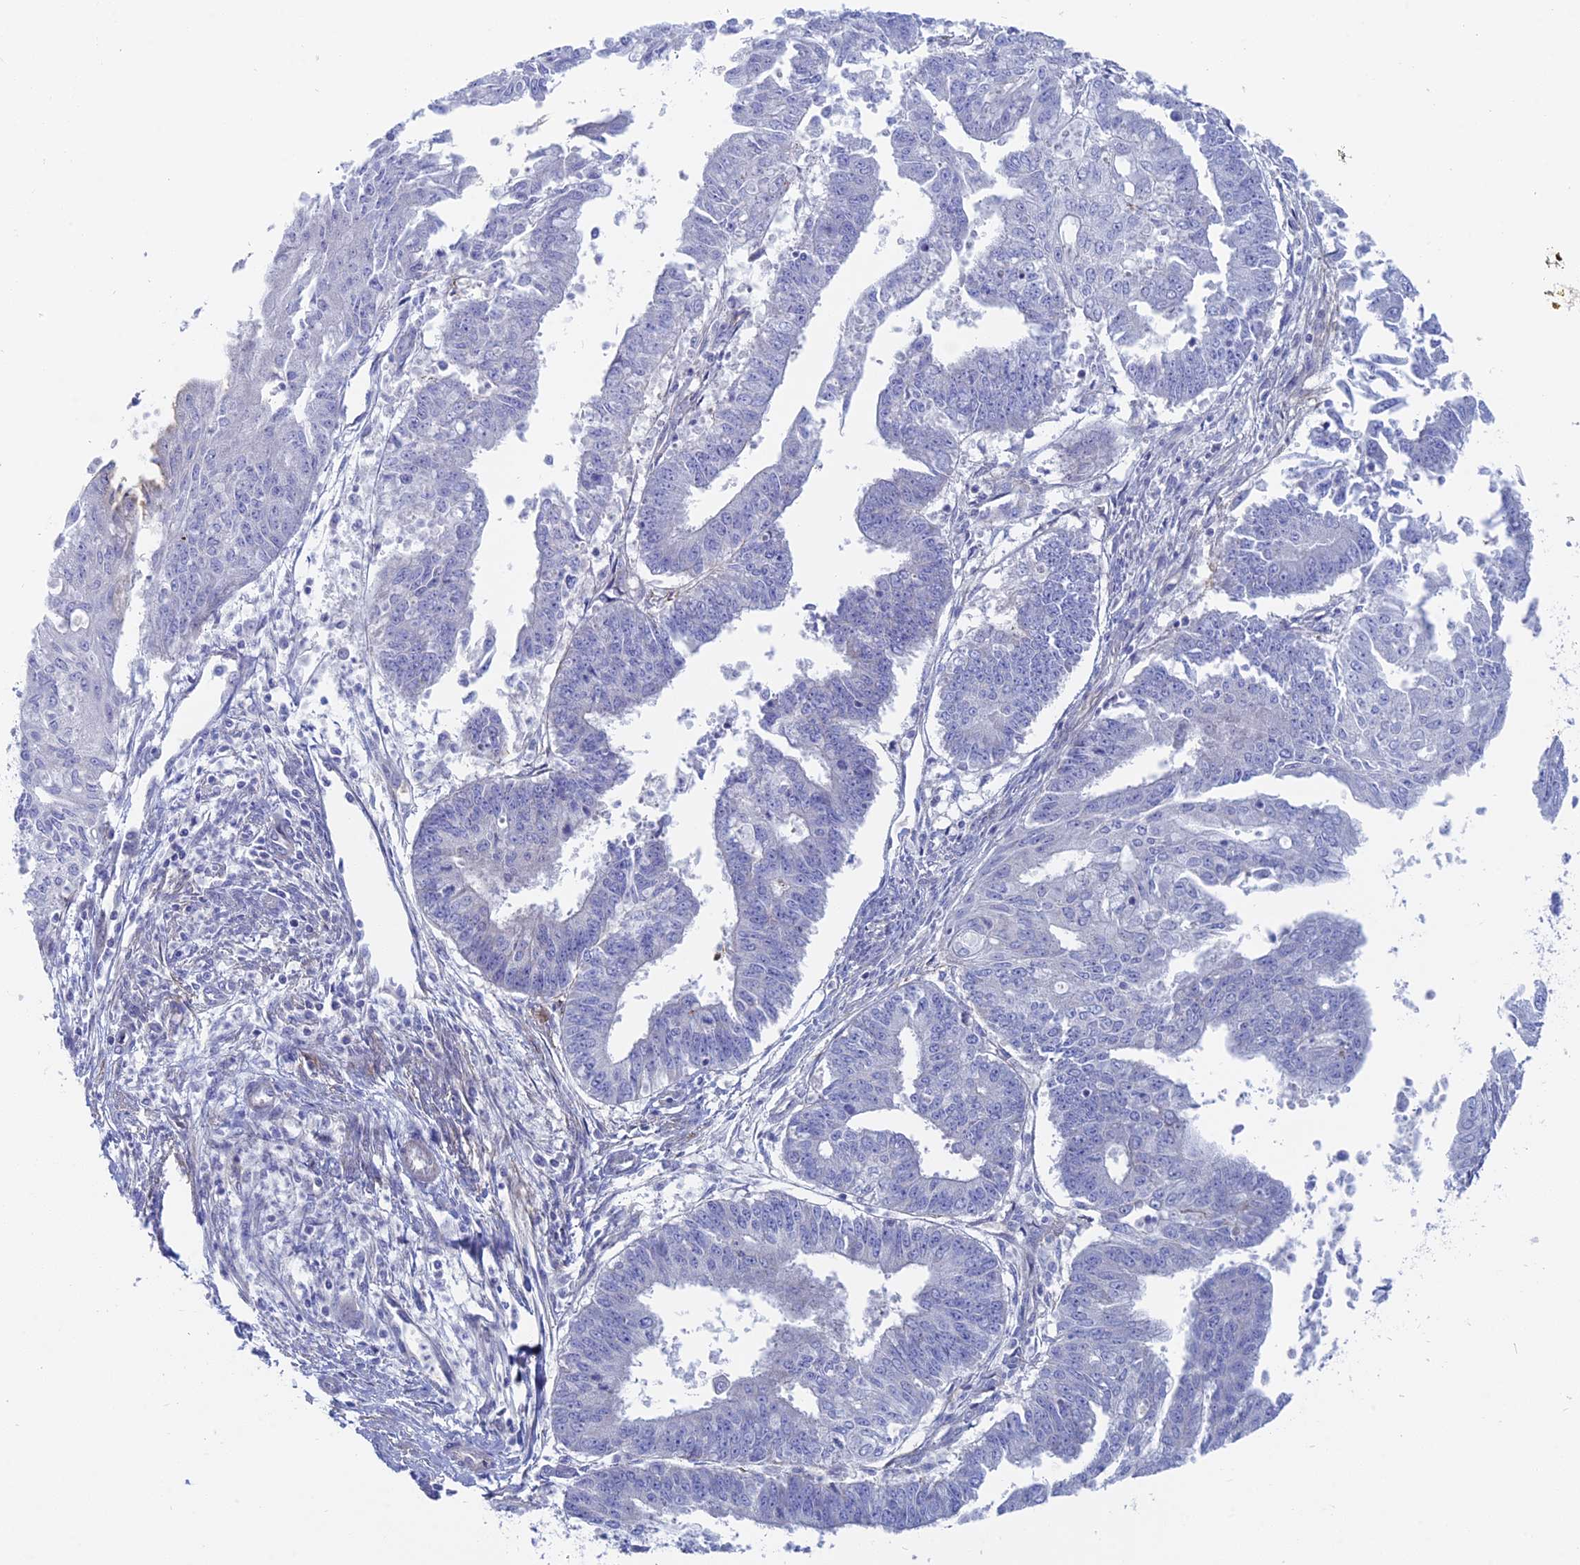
{"staining": {"intensity": "negative", "quantity": "none", "location": "none"}, "tissue": "endometrial cancer", "cell_type": "Tumor cells", "image_type": "cancer", "snomed": [{"axis": "morphology", "description": "Adenocarcinoma, NOS"}, {"axis": "topography", "description": "Endometrium"}], "caption": "High magnification brightfield microscopy of adenocarcinoma (endometrial) stained with DAB (brown) and counterstained with hematoxylin (blue): tumor cells show no significant positivity.", "gene": "TBC1D30", "patient": {"sex": "female", "age": 73}}